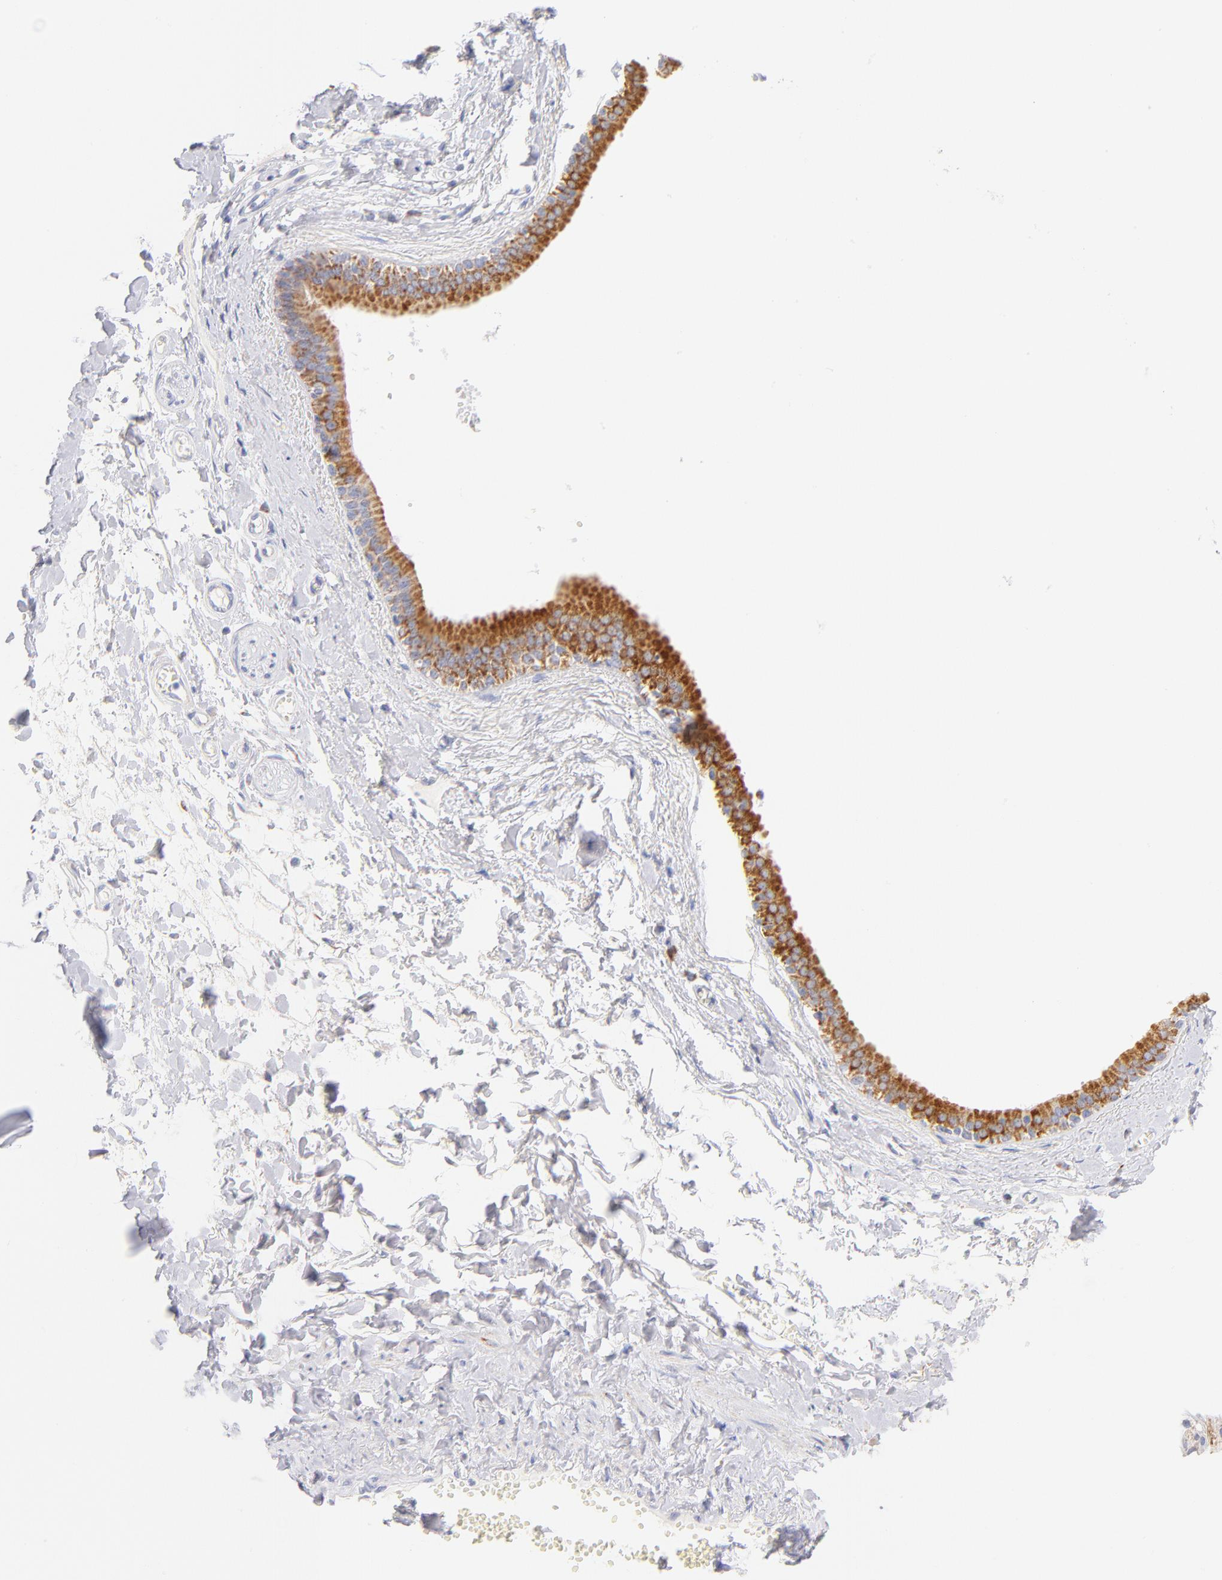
{"staining": {"intensity": "negative", "quantity": "none", "location": "none"}, "tissue": "adipose tissue", "cell_type": "Adipocytes", "image_type": "normal", "snomed": [{"axis": "morphology", "description": "Normal tissue, NOS"}, {"axis": "morphology", "description": "Inflammation, NOS"}, {"axis": "topography", "description": "Salivary gland"}, {"axis": "topography", "description": "Peripheral nerve tissue"}], "caption": "Human adipose tissue stained for a protein using immunohistochemistry reveals no expression in adipocytes.", "gene": "AIFM1", "patient": {"sex": "female", "age": 75}}